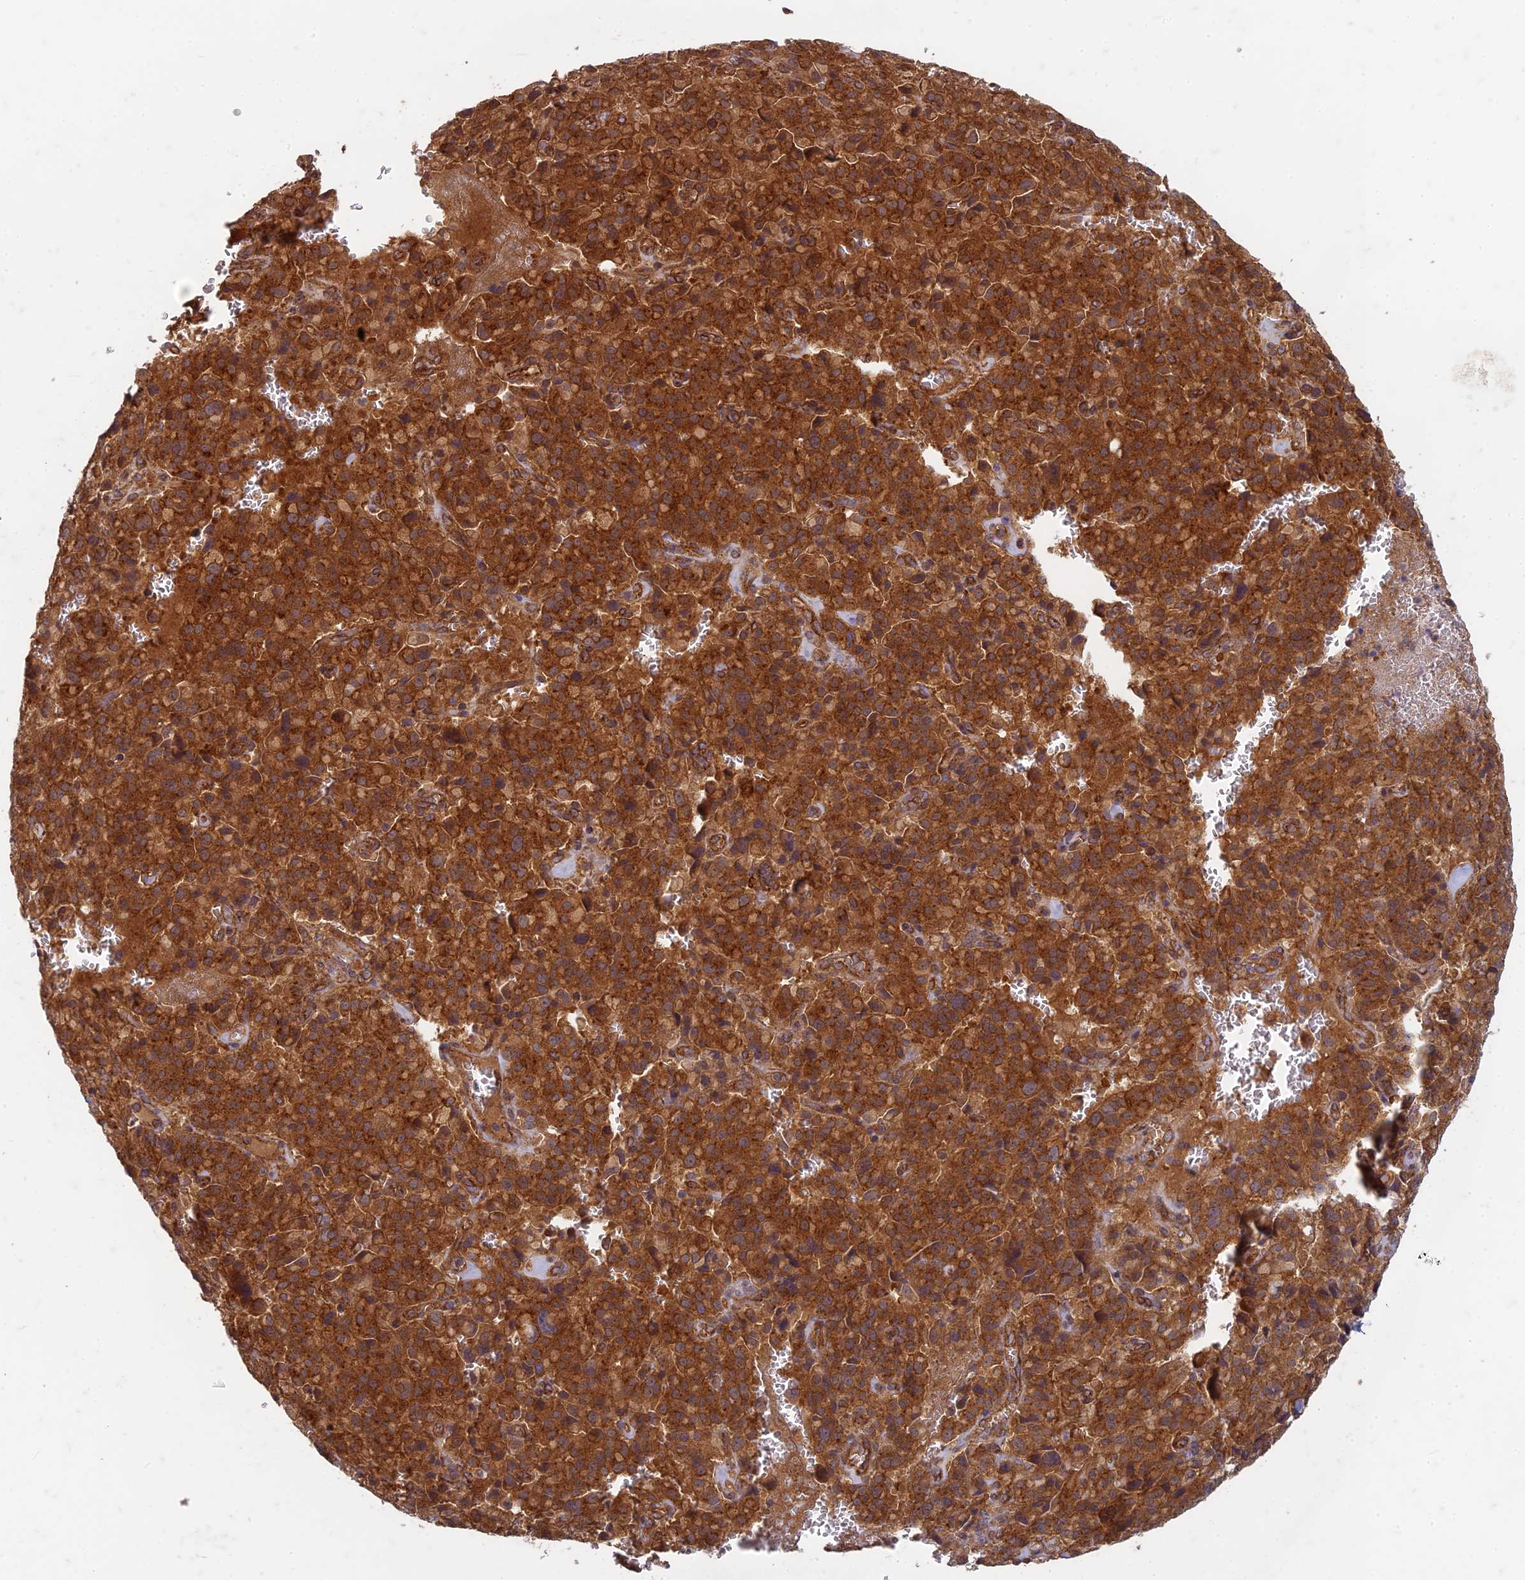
{"staining": {"intensity": "strong", "quantity": ">75%", "location": "cytoplasmic/membranous"}, "tissue": "pancreatic cancer", "cell_type": "Tumor cells", "image_type": "cancer", "snomed": [{"axis": "morphology", "description": "Adenocarcinoma, NOS"}, {"axis": "topography", "description": "Pancreas"}], "caption": "Strong cytoplasmic/membranous protein staining is present in approximately >75% of tumor cells in pancreatic cancer.", "gene": "TCF25", "patient": {"sex": "male", "age": 65}}